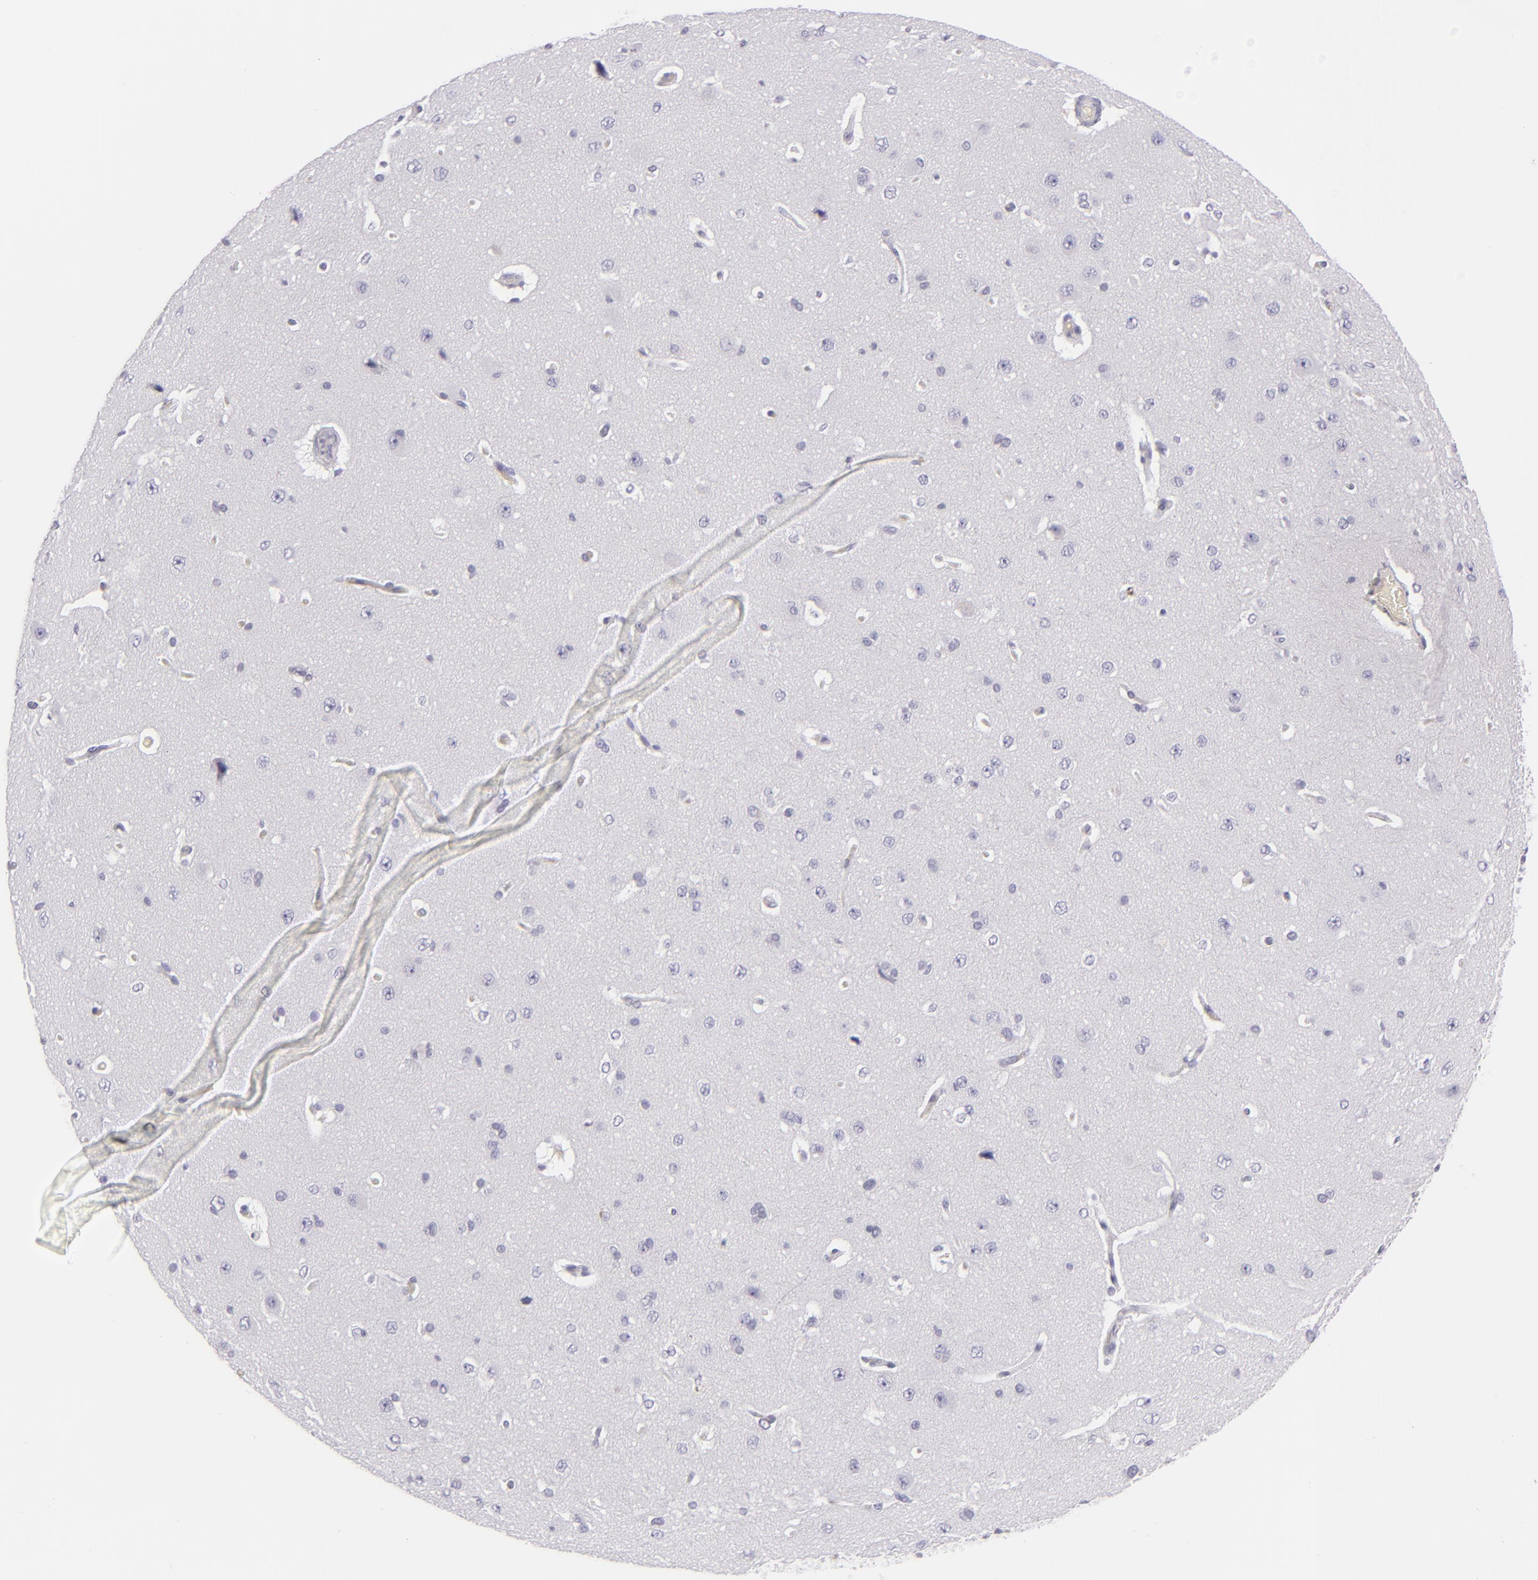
{"staining": {"intensity": "negative", "quantity": "none", "location": "none"}, "tissue": "cerebral cortex", "cell_type": "Endothelial cells", "image_type": "normal", "snomed": [{"axis": "morphology", "description": "Normal tissue, NOS"}, {"axis": "topography", "description": "Cerebral cortex"}], "caption": "Benign cerebral cortex was stained to show a protein in brown. There is no significant expression in endothelial cells.", "gene": "FLG", "patient": {"sex": "female", "age": 45}}